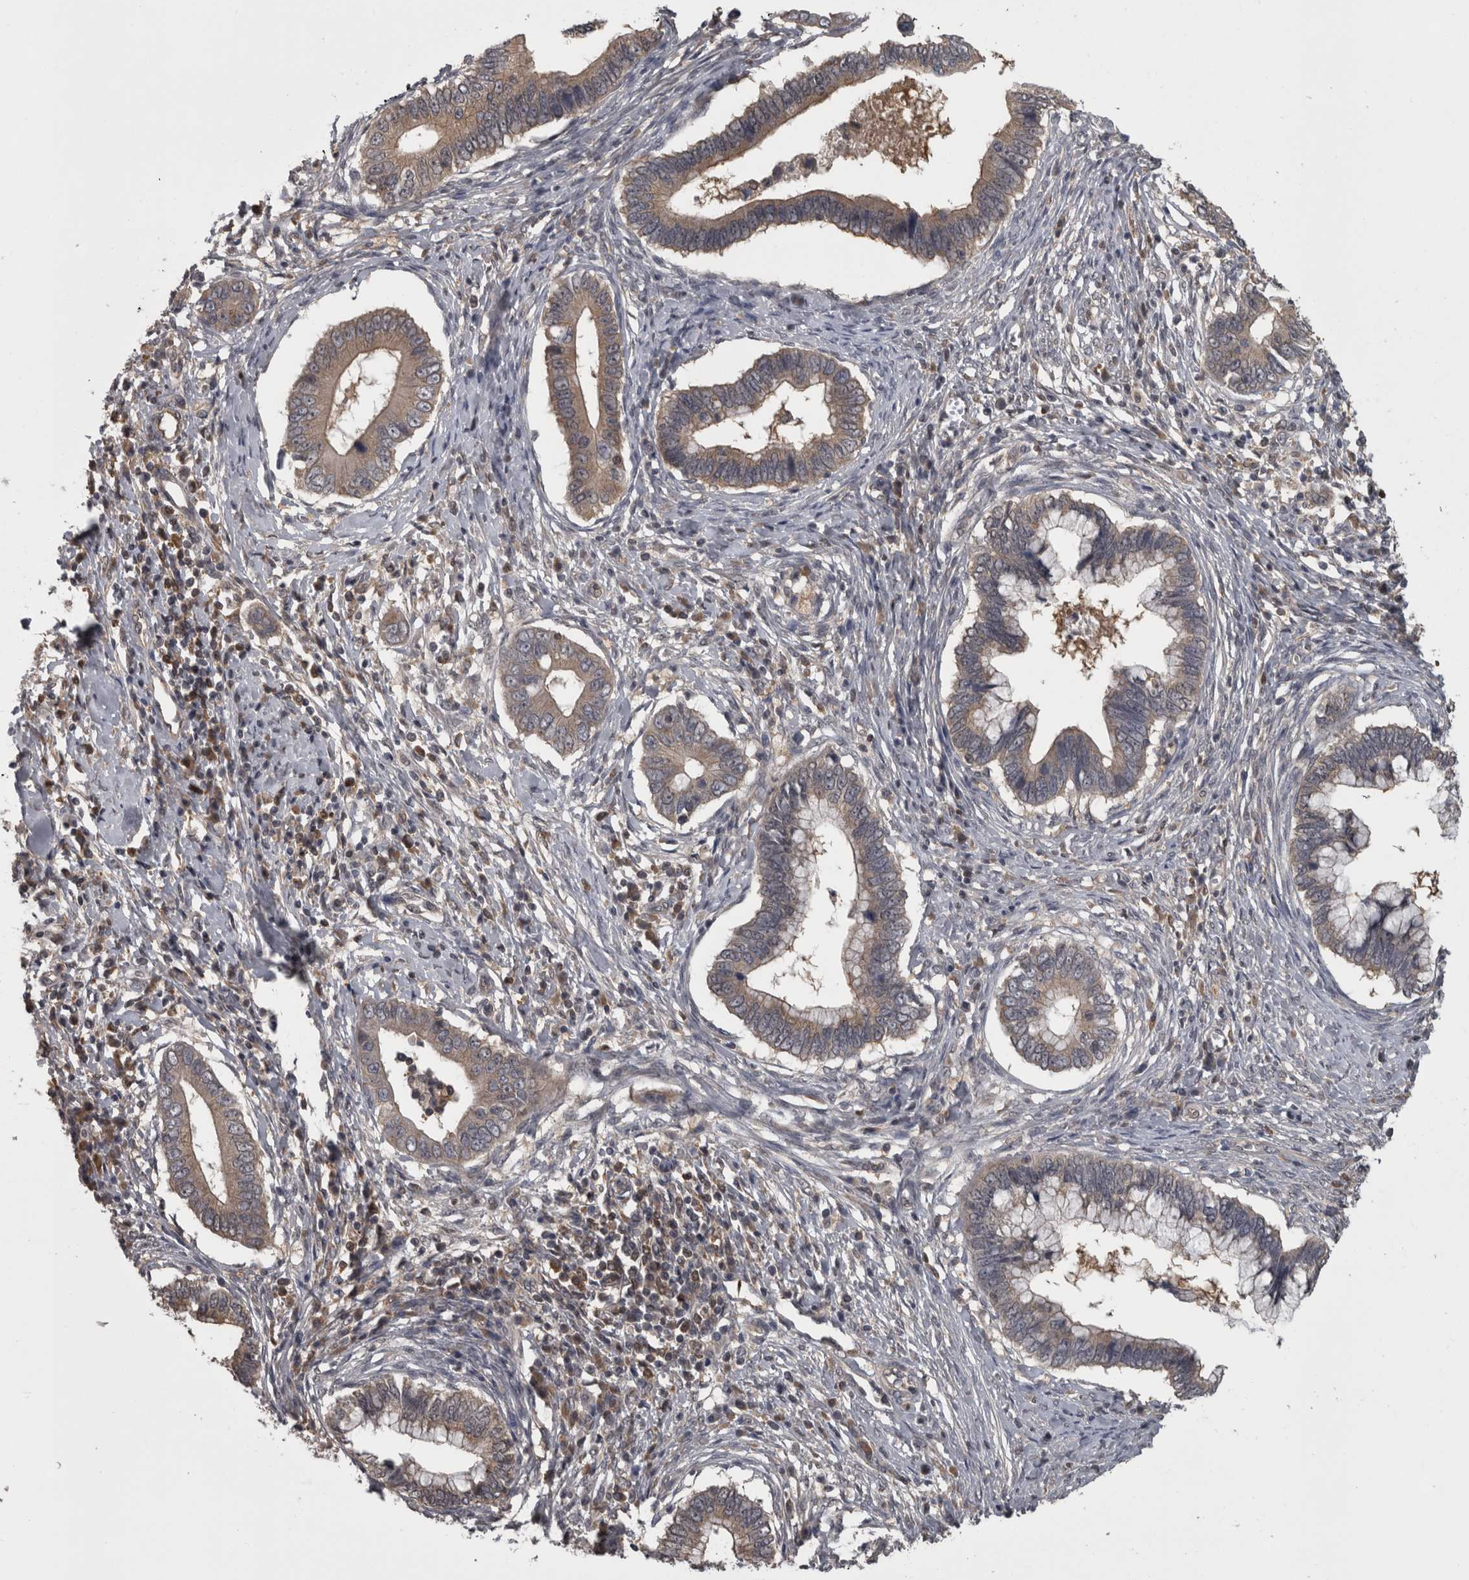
{"staining": {"intensity": "weak", "quantity": ">75%", "location": "cytoplasmic/membranous"}, "tissue": "cervical cancer", "cell_type": "Tumor cells", "image_type": "cancer", "snomed": [{"axis": "morphology", "description": "Adenocarcinoma, NOS"}, {"axis": "topography", "description": "Cervix"}], "caption": "The histopathology image reveals immunohistochemical staining of cervical adenocarcinoma. There is weak cytoplasmic/membranous staining is present in approximately >75% of tumor cells. Nuclei are stained in blue.", "gene": "APRT", "patient": {"sex": "female", "age": 44}}